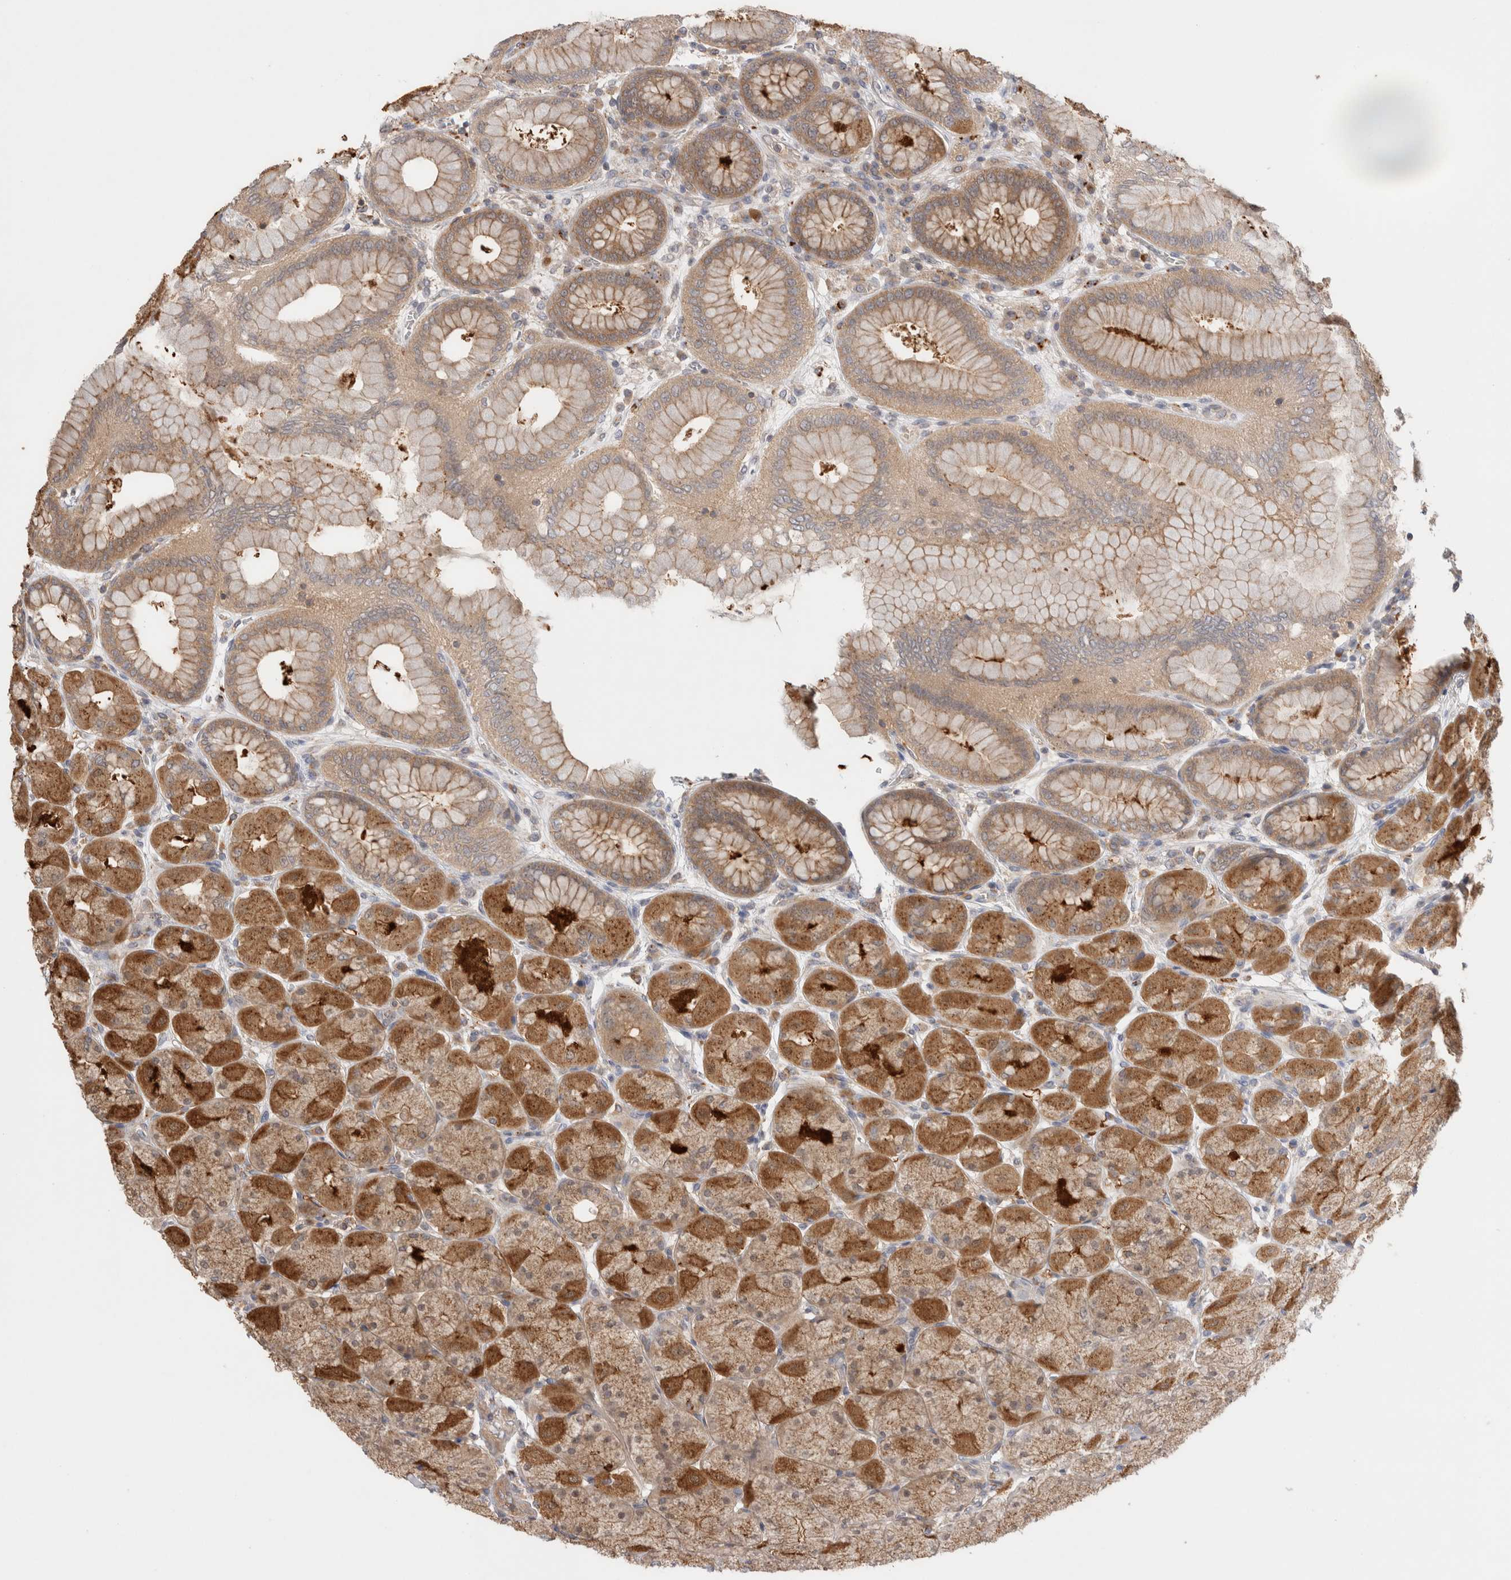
{"staining": {"intensity": "strong", "quantity": "25%-75%", "location": "cytoplasmic/membranous"}, "tissue": "stomach", "cell_type": "Glandular cells", "image_type": "normal", "snomed": [{"axis": "morphology", "description": "Normal tissue, NOS"}, {"axis": "topography", "description": "Stomach, upper"}], "caption": "Strong cytoplasmic/membranous protein positivity is seen in approximately 25%-75% of glandular cells in stomach. (DAB (3,3'-diaminobenzidine) IHC with brightfield microscopy, high magnification).", "gene": "VPS28", "patient": {"sex": "female", "age": 56}}